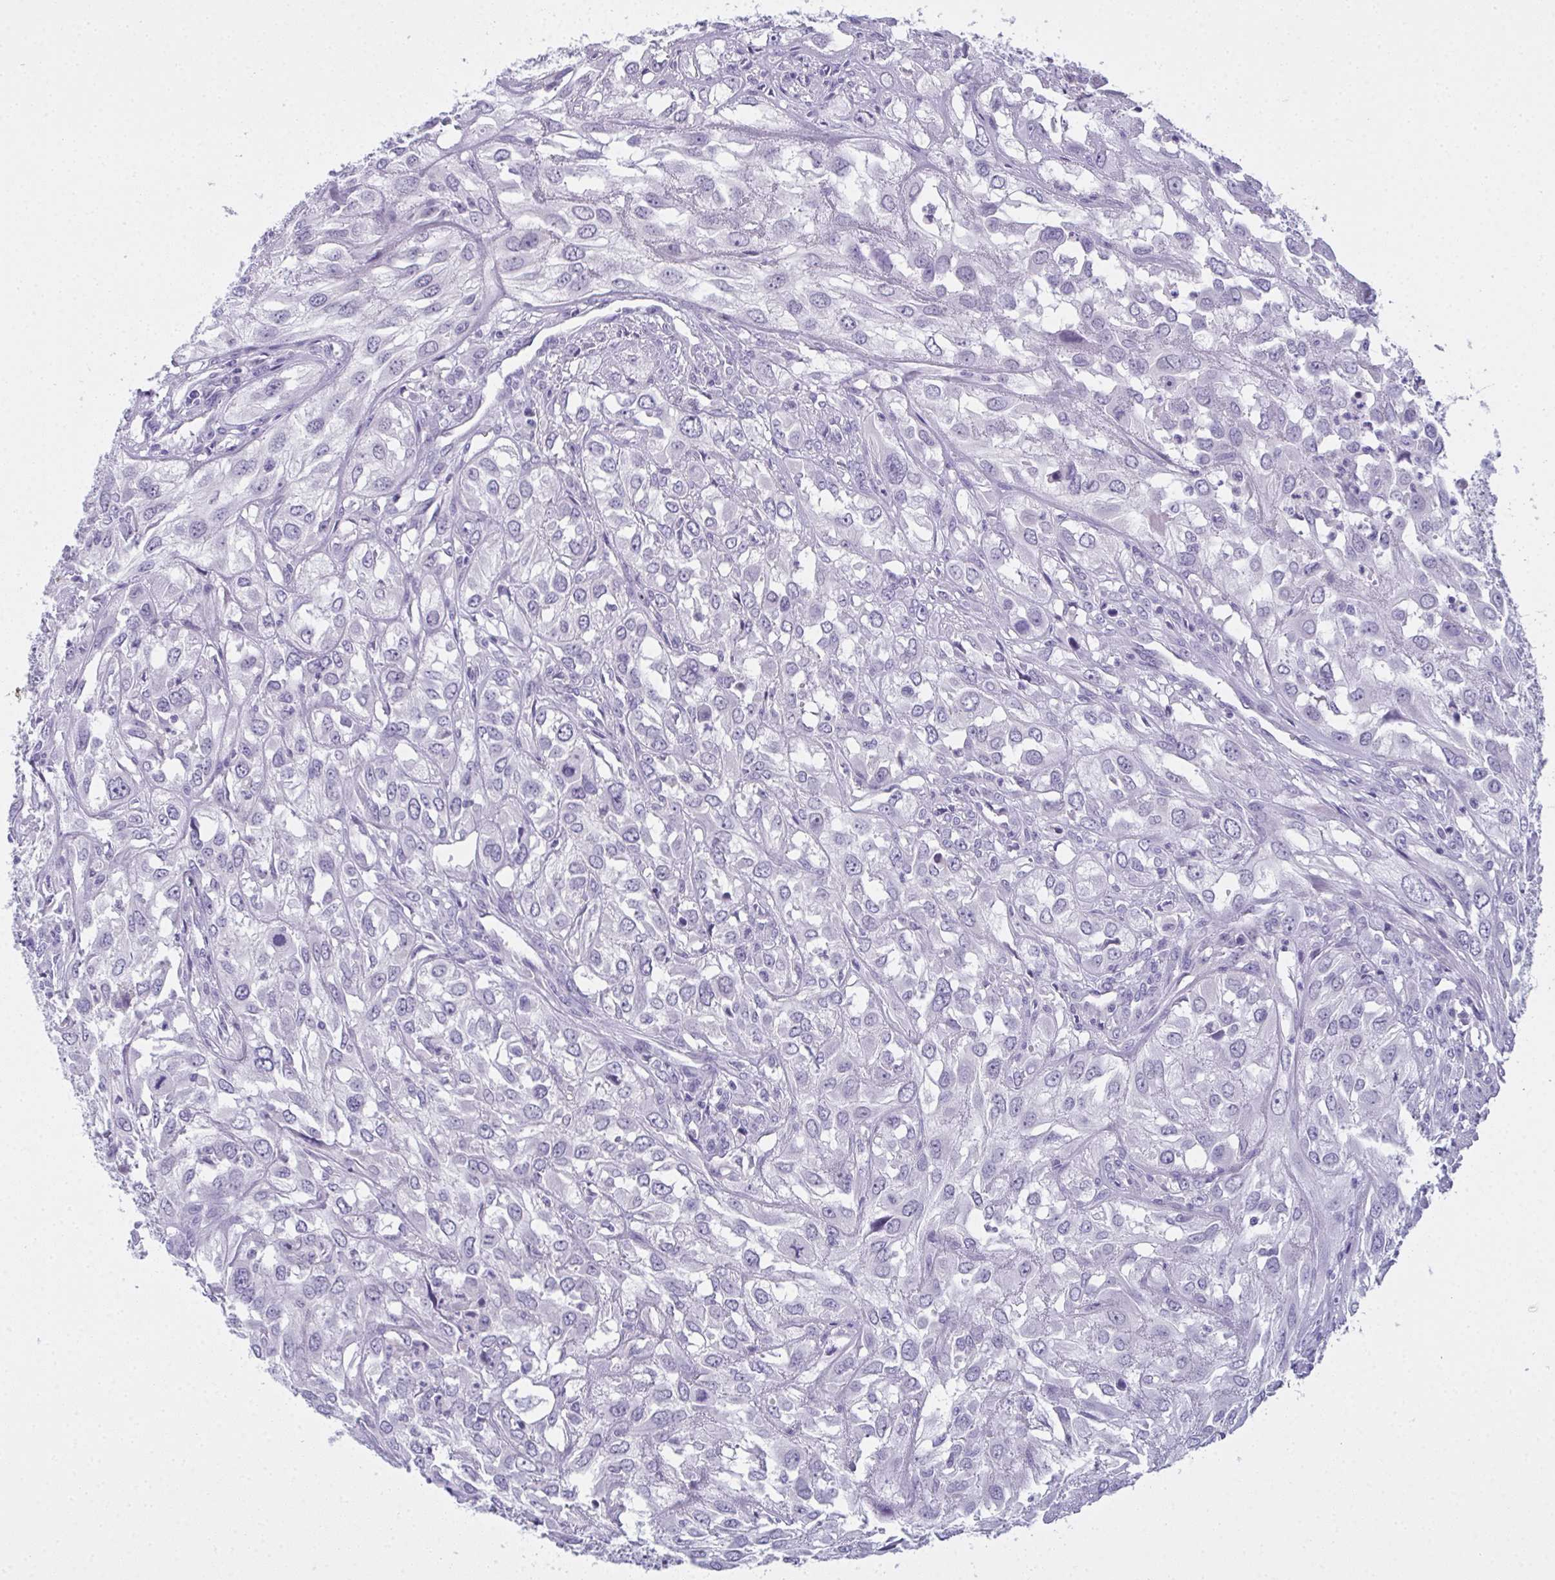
{"staining": {"intensity": "negative", "quantity": "none", "location": "none"}, "tissue": "urothelial cancer", "cell_type": "Tumor cells", "image_type": "cancer", "snomed": [{"axis": "morphology", "description": "Urothelial carcinoma, High grade"}, {"axis": "topography", "description": "Urinary bladder"}], "caption": "Human urothelial carcinoma (high-grade) stained for a protein using IHC shows no staining in tumor cells.", "gene": "SLC36A2", "patient": {"sex": "male", "age": 67}}